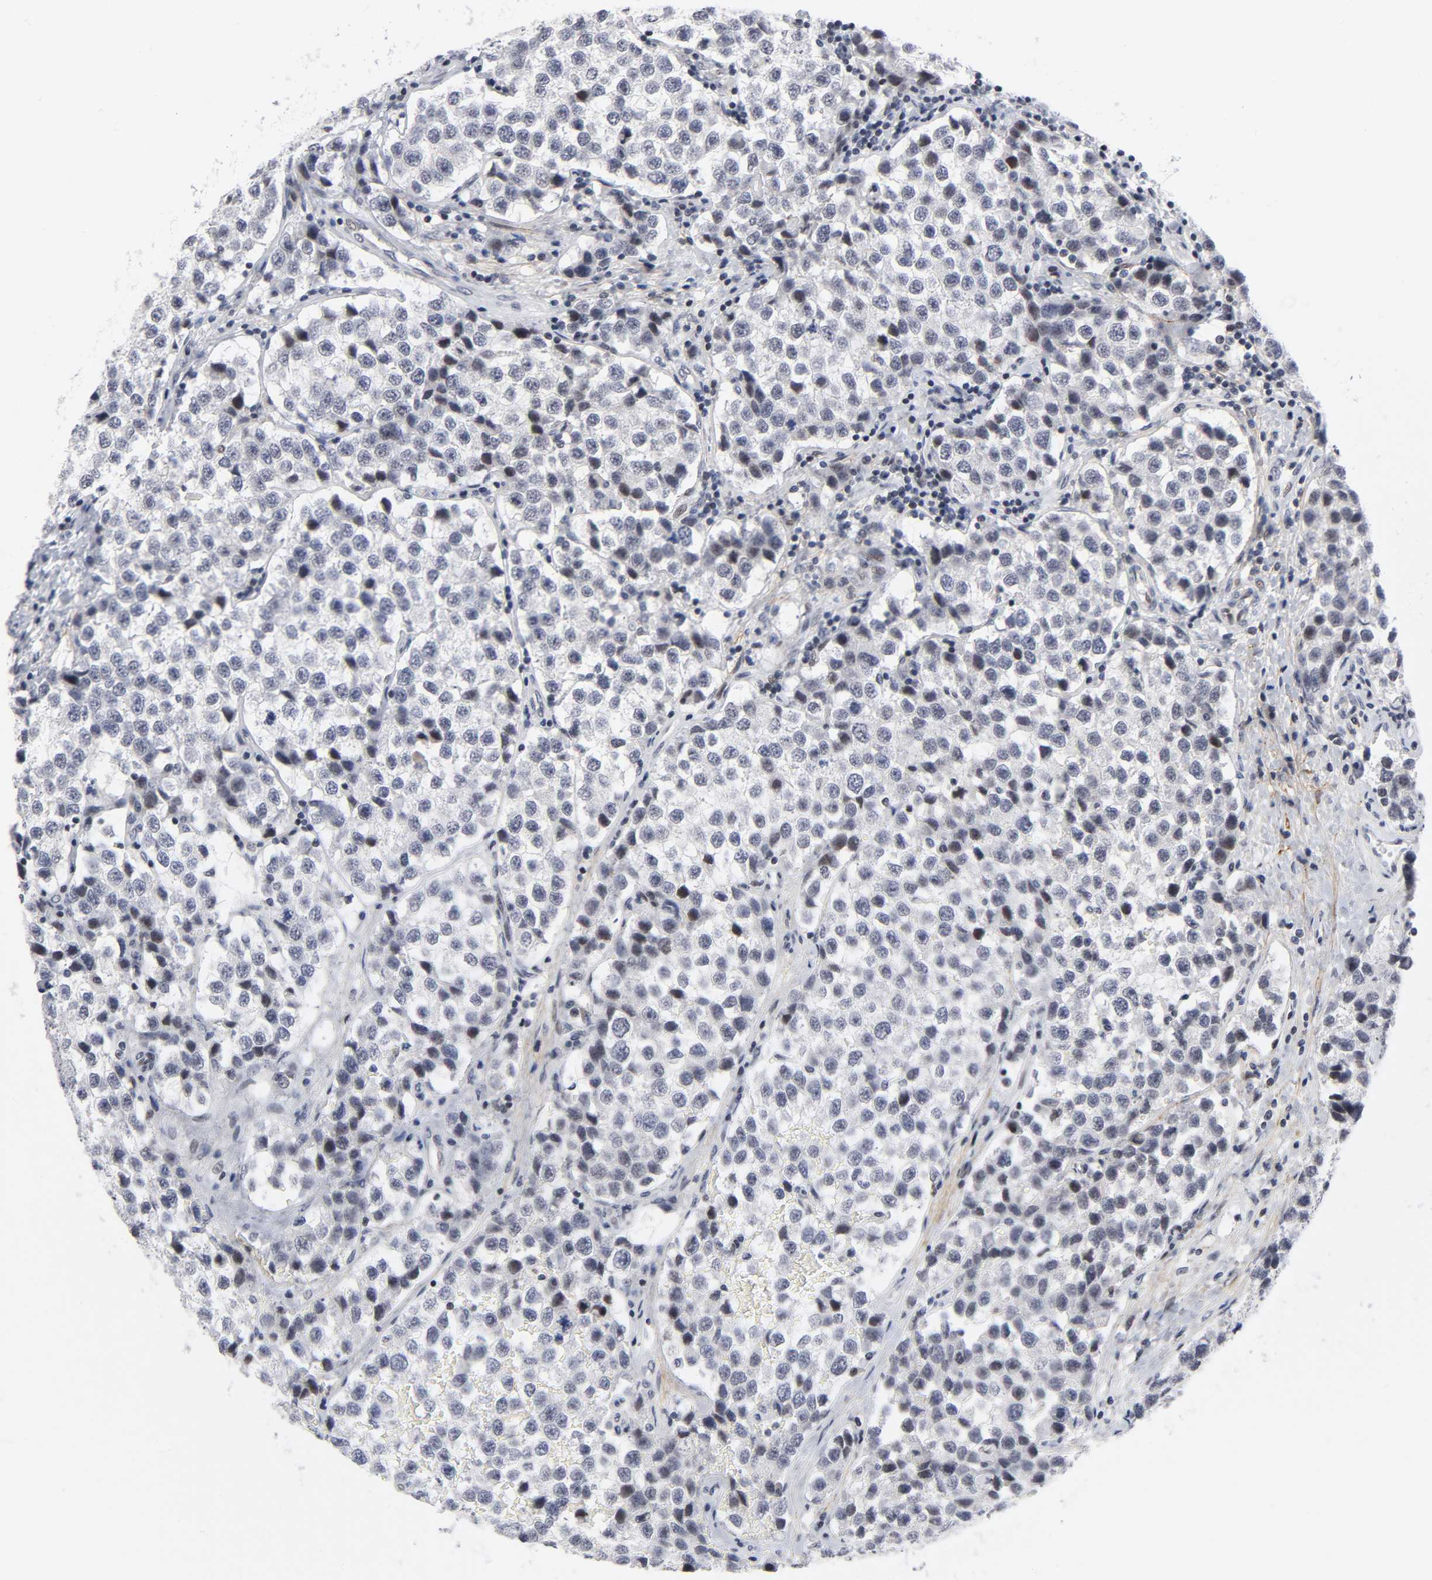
{"staining": {"intensity": "moderate", "quantity": "25%-75%", "location": "nuclear"}, "tissue": "testis cancer", "cell_type": "Tumor cells", "image_type": "cancer", "snomed": [{"axis": "morphology", "description": "Seminoma, NOS"}, {"axis": "topography", "description": "Testis"}], "caption": "Testis cancer (seminoma) stained for a protein (brown) reveals moderate nuclear positive expression in approximately 25%-75% of tumor cells.", "gene": "DIDO1", "patient": {"sex": "male", "age": 39}}